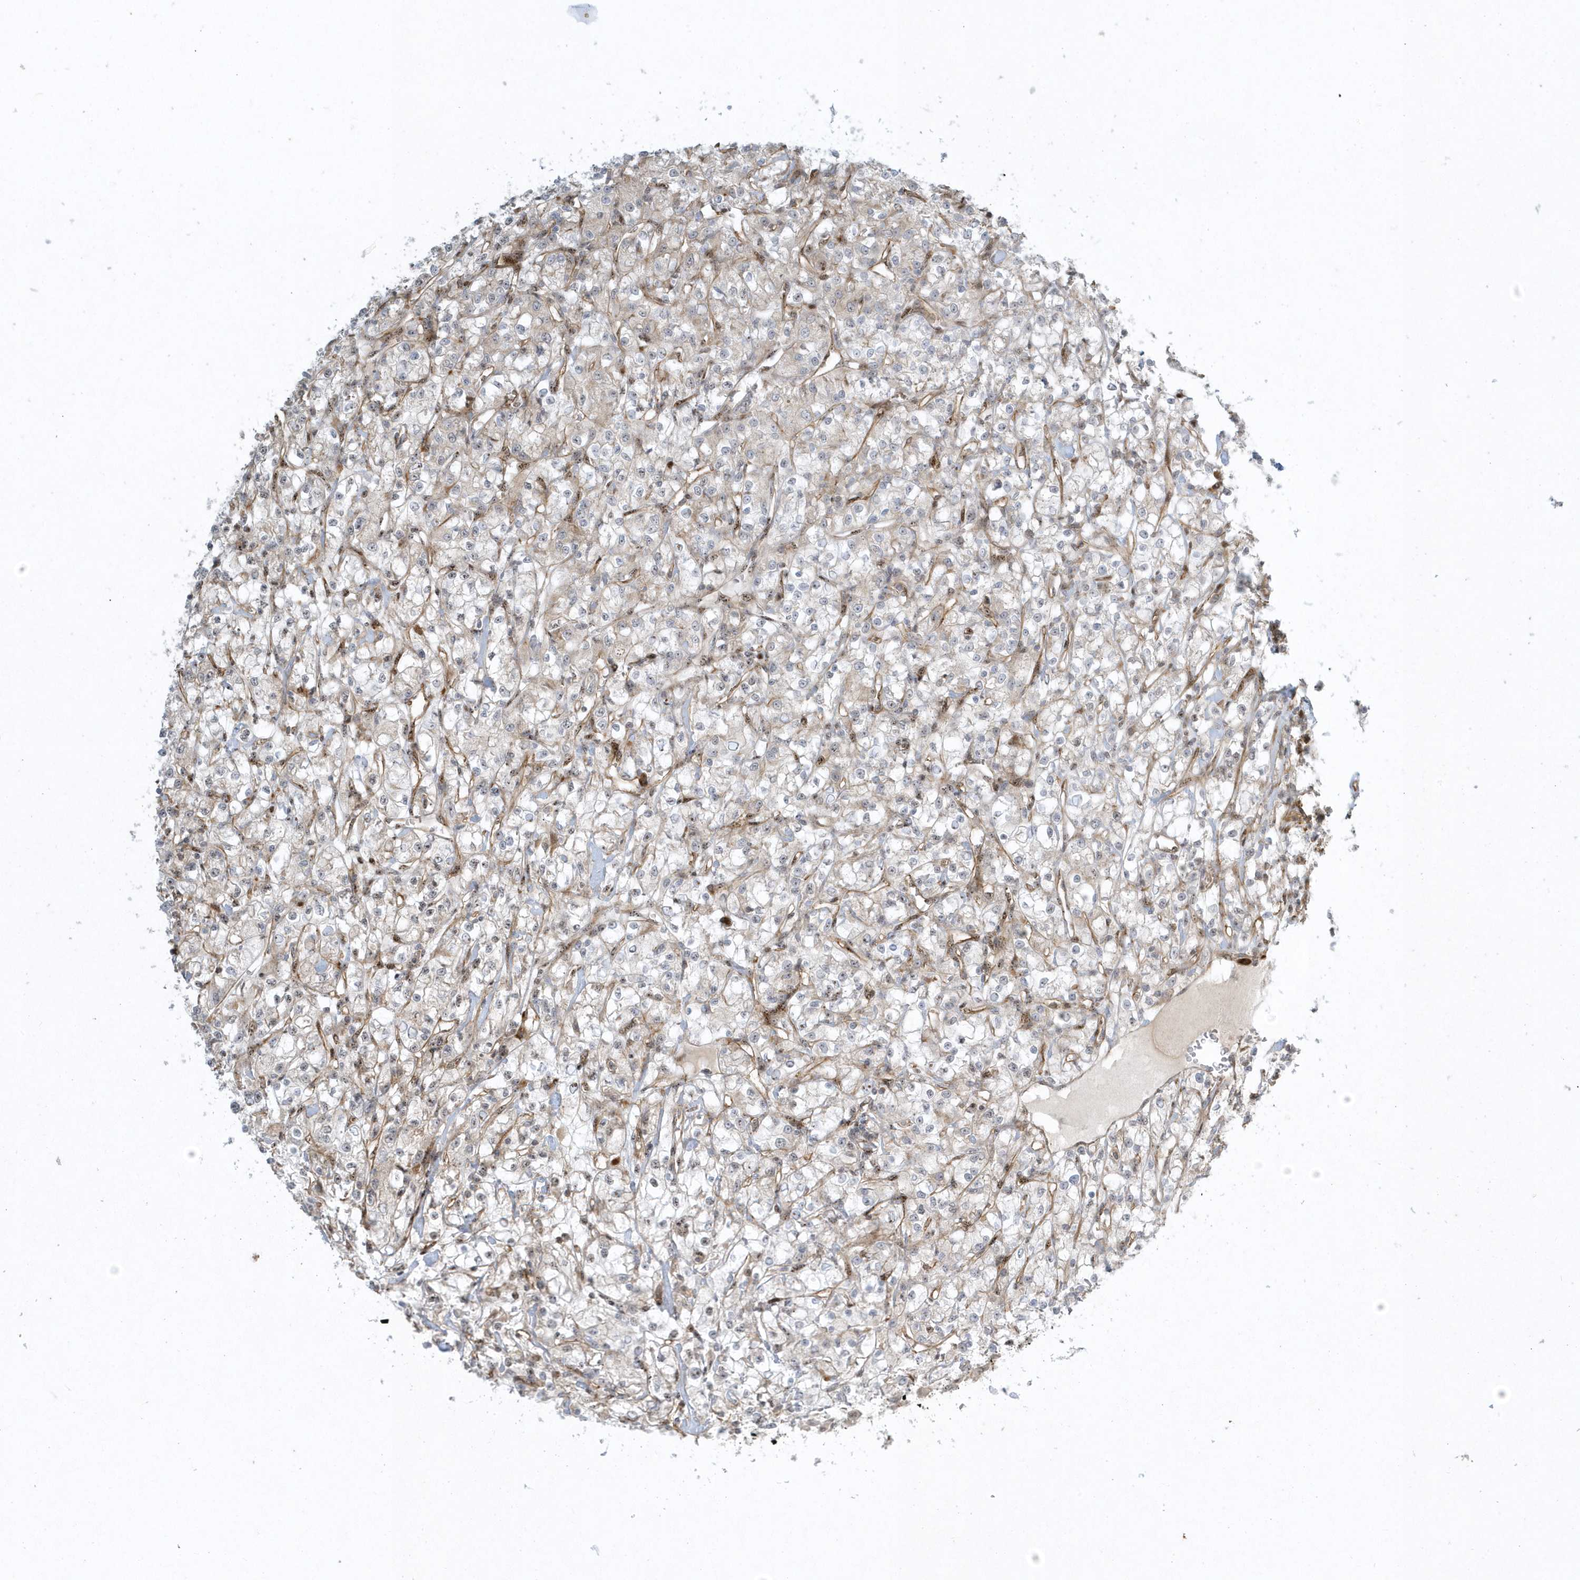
{"staining": {"intensity": "weak", "quantity": "<25%", "location": "cytoplasmic/membranous"}, "tissue": "renal cancer", "cell_type": "Tumor cells", "image_type": "cancer", "snomed": [{"axis": "morphology", "description": "Adenocarcinoma, NOS"}, {"axis": "topography", "description": "Kidney"}], "caption": "Immunohistochemistry (IHC) micrograph of human renal cancer stained for a protein (brown), which demonstrates no expression in tumor cells.", "gene": "MASP2", "patient": {"sex": "female", "age": 59}}